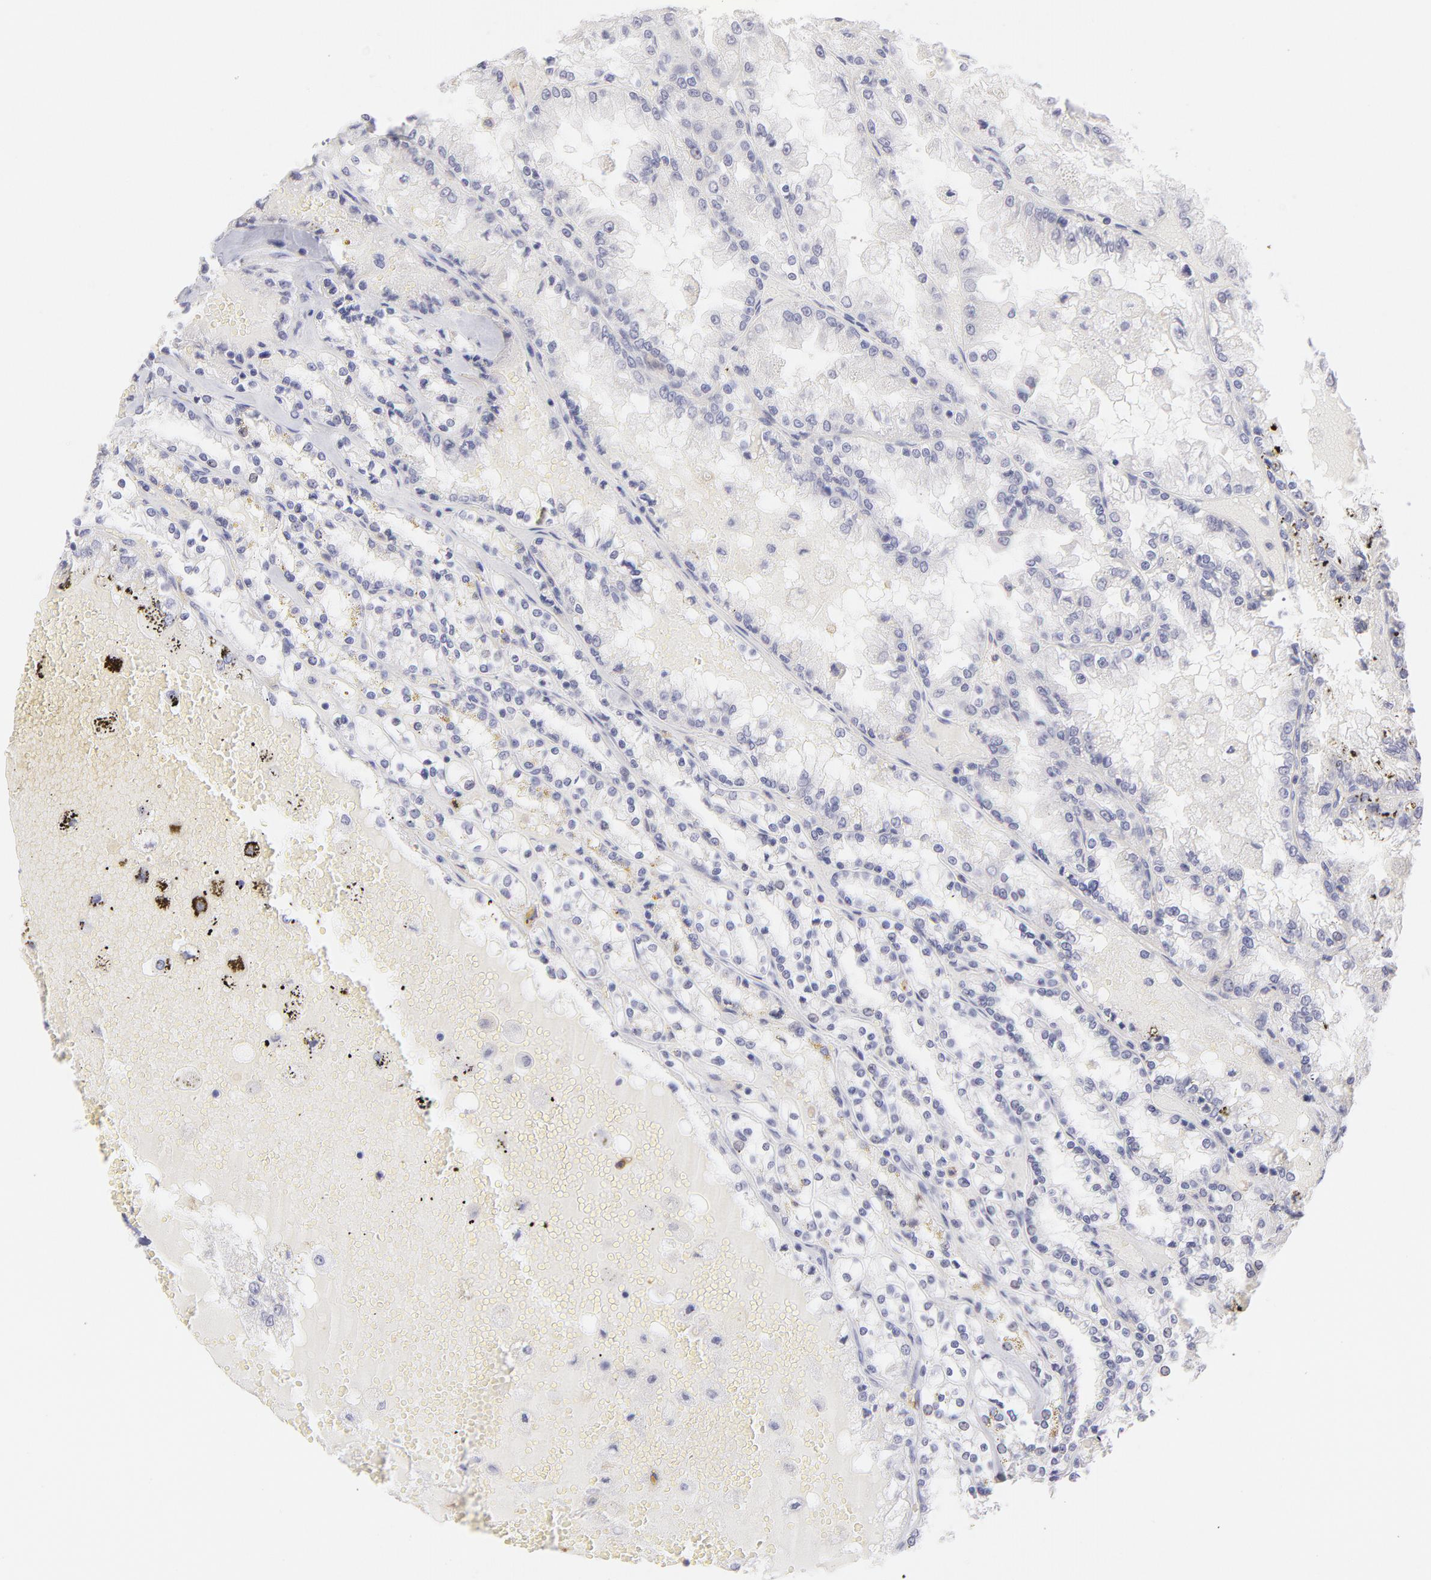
{"staining": {"intensity": "negative", "quantity": "none", "location": "none"}, "tissue": "renal cancer", "cell_type": "Tumor cells", "image_type": "cancer", "snomed": [{"axis": "morphology", "description": "Adenocarcinoma, NOS"}, {"axis": "topography", "description": "Kidney"}], "caption": "Immunohistochemistry (IHC) image of human renal cancer stained for a protein (brown), which demonstrates no positivity in tumor cells. (Stains: DAB (3,3'-diaminobenzidine) immunohistochemistry with hematoxylin counter stain, Microscopy: brightfield microscopy at high magnification).", "gene": "LTB4R", "patient": {"sex": "female", "age": 56}}